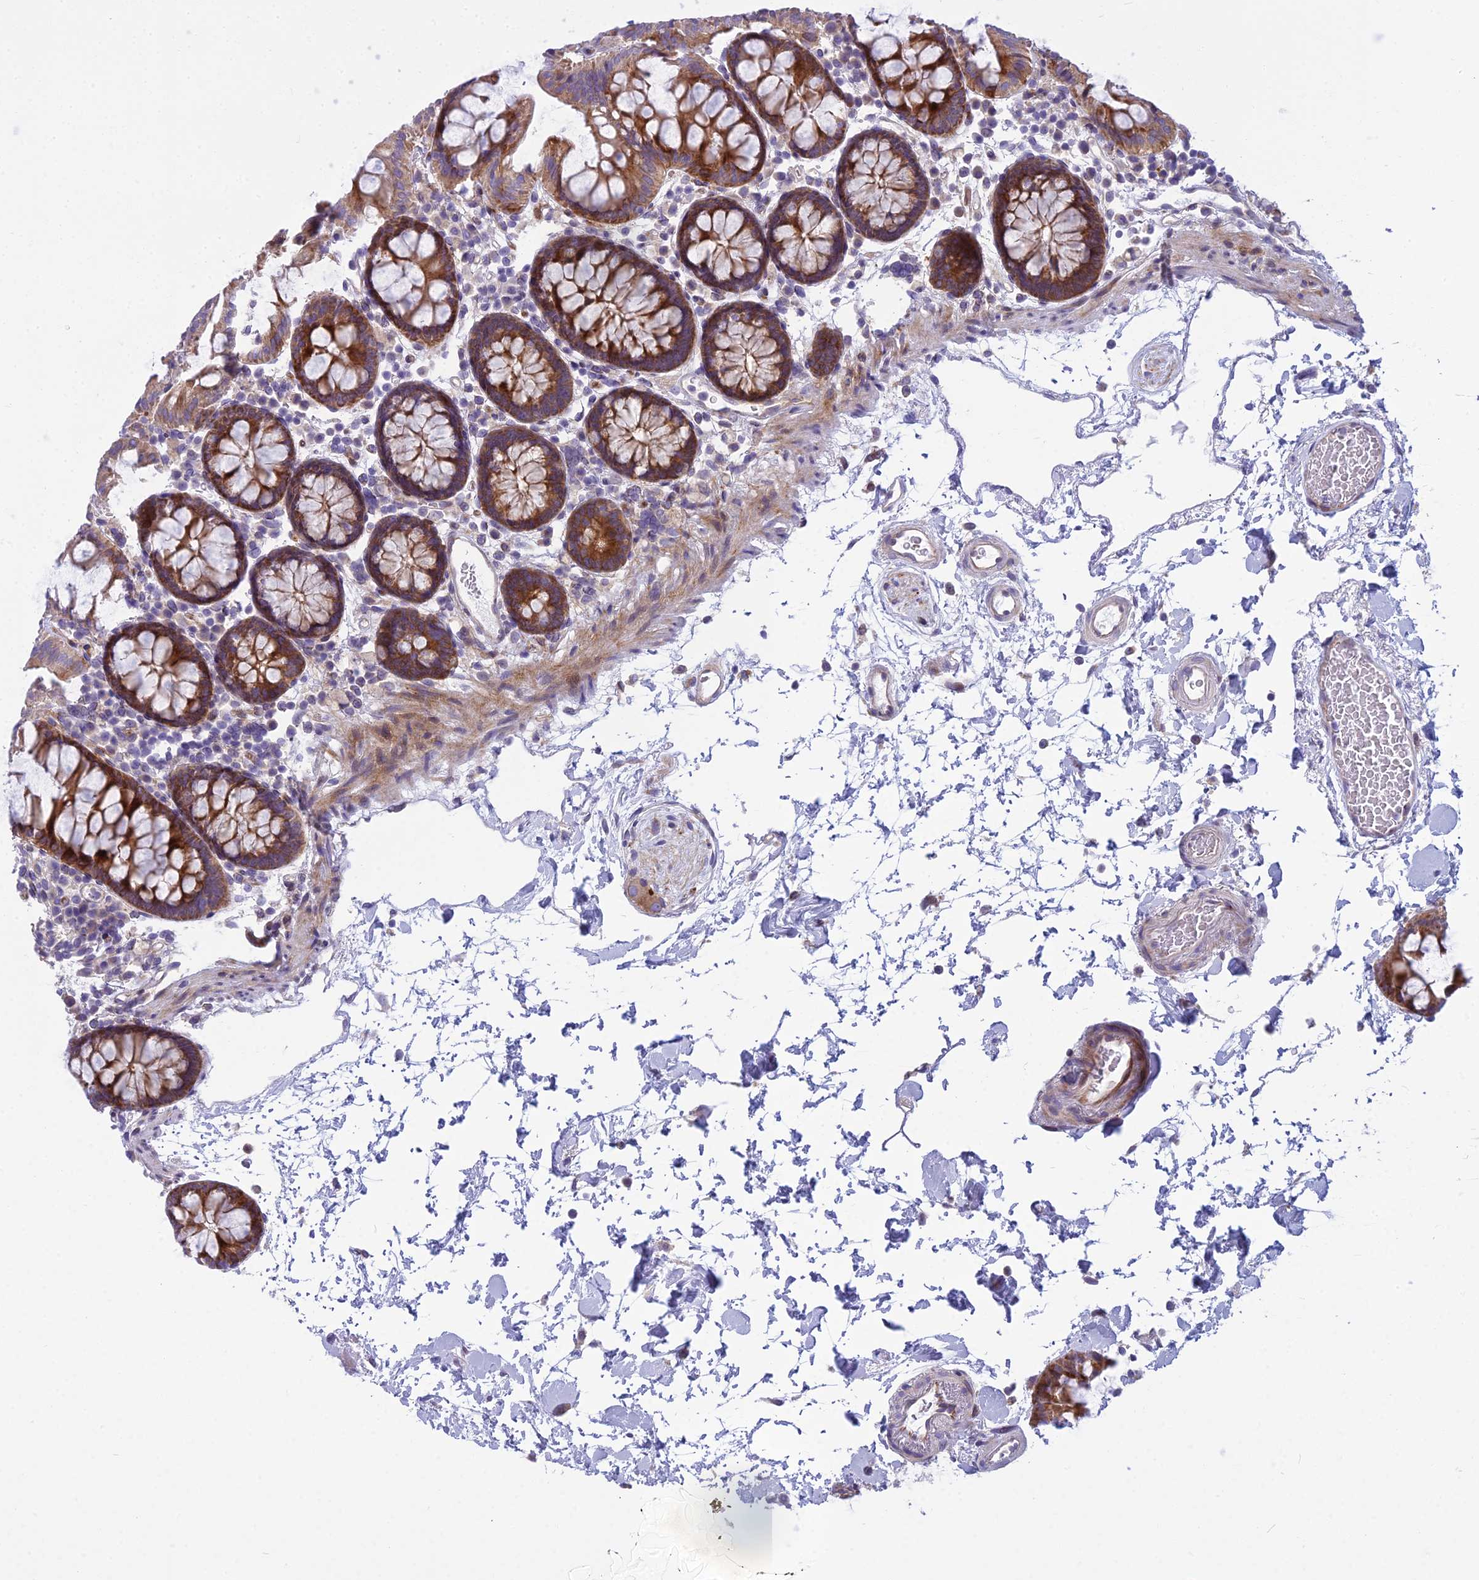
{"staining": {"intensity": "weak", "quantity": "25%-75%", "location": "cytoplasmic/membranous"}, "tissue": "colon", "cell_type": "Endothelial cells", "image_type": "normal", "snomed": [{"axis": "morphology", "description": "Normal tissue, NOS"}, {"axis": "topography", "description": "Colon"}], "caption": "Colon stained for a protein shows weak cytoplasmic/membranous positivity in endothelial cells.", "gene": "PCDHB14", "patient": {"sex": "male", "age": 75}}